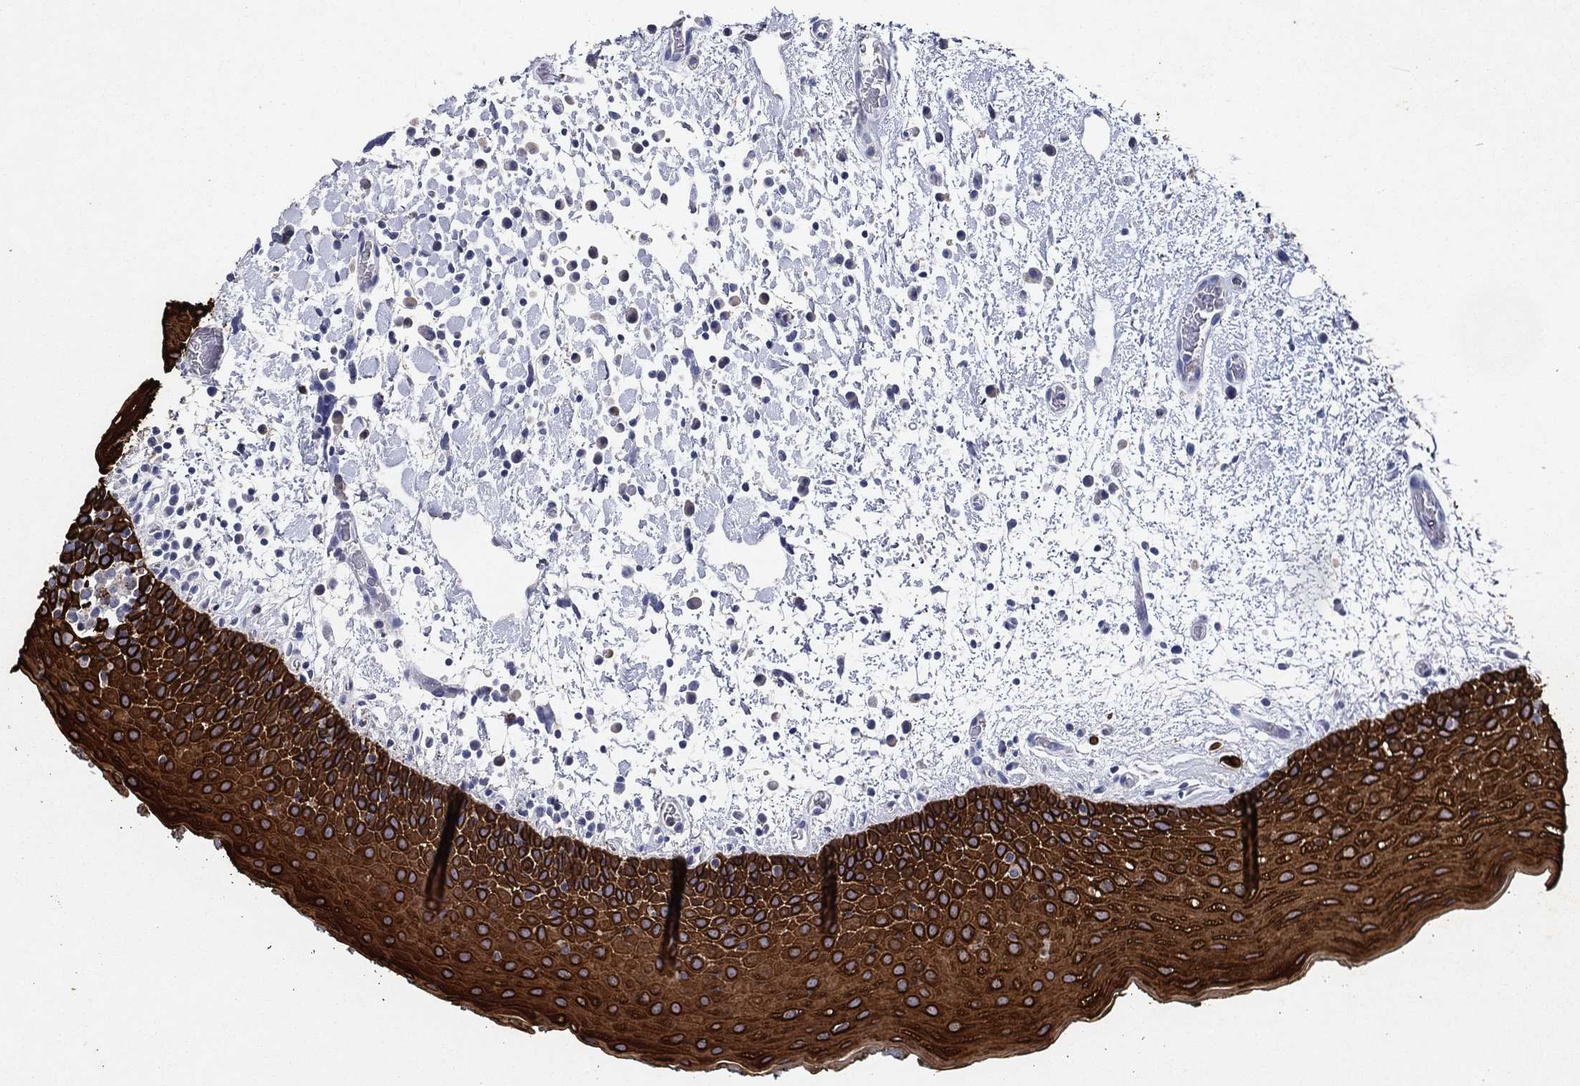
{"staining": {"intensity": "strong", "quantity": ">75%", "location": "cytoplasmic/membranous"}, "tissue": "oral mucosa", "cell_type": "Squamous epithelial cells", "image_type": "normal", "snomed": [{"axis": "morphology", "description": "Normal tissue, NOS"}, {"axis": "morphology", "description": "Squamous cell carcinoma, NOS"}, {"axis": "topography", "description": "Oral tissue"}, {"axis": "topography", "description": "Tounge, NOS"}, {"axis": "topography", "description": "Head-Neck"}], "caption": "Immunohistochemistry (IHC) image of benign oral mucosa: oral mucosa stained using immunohistochemistry displays high levels of strong protein expression localized specifically in the cytoplasmic/membranous of squamous epithelial cells, appearing as a cytoplasmic/membranous brown color.", "gene": "KRT7", "patient": {"sex": "female", "age": 80}}